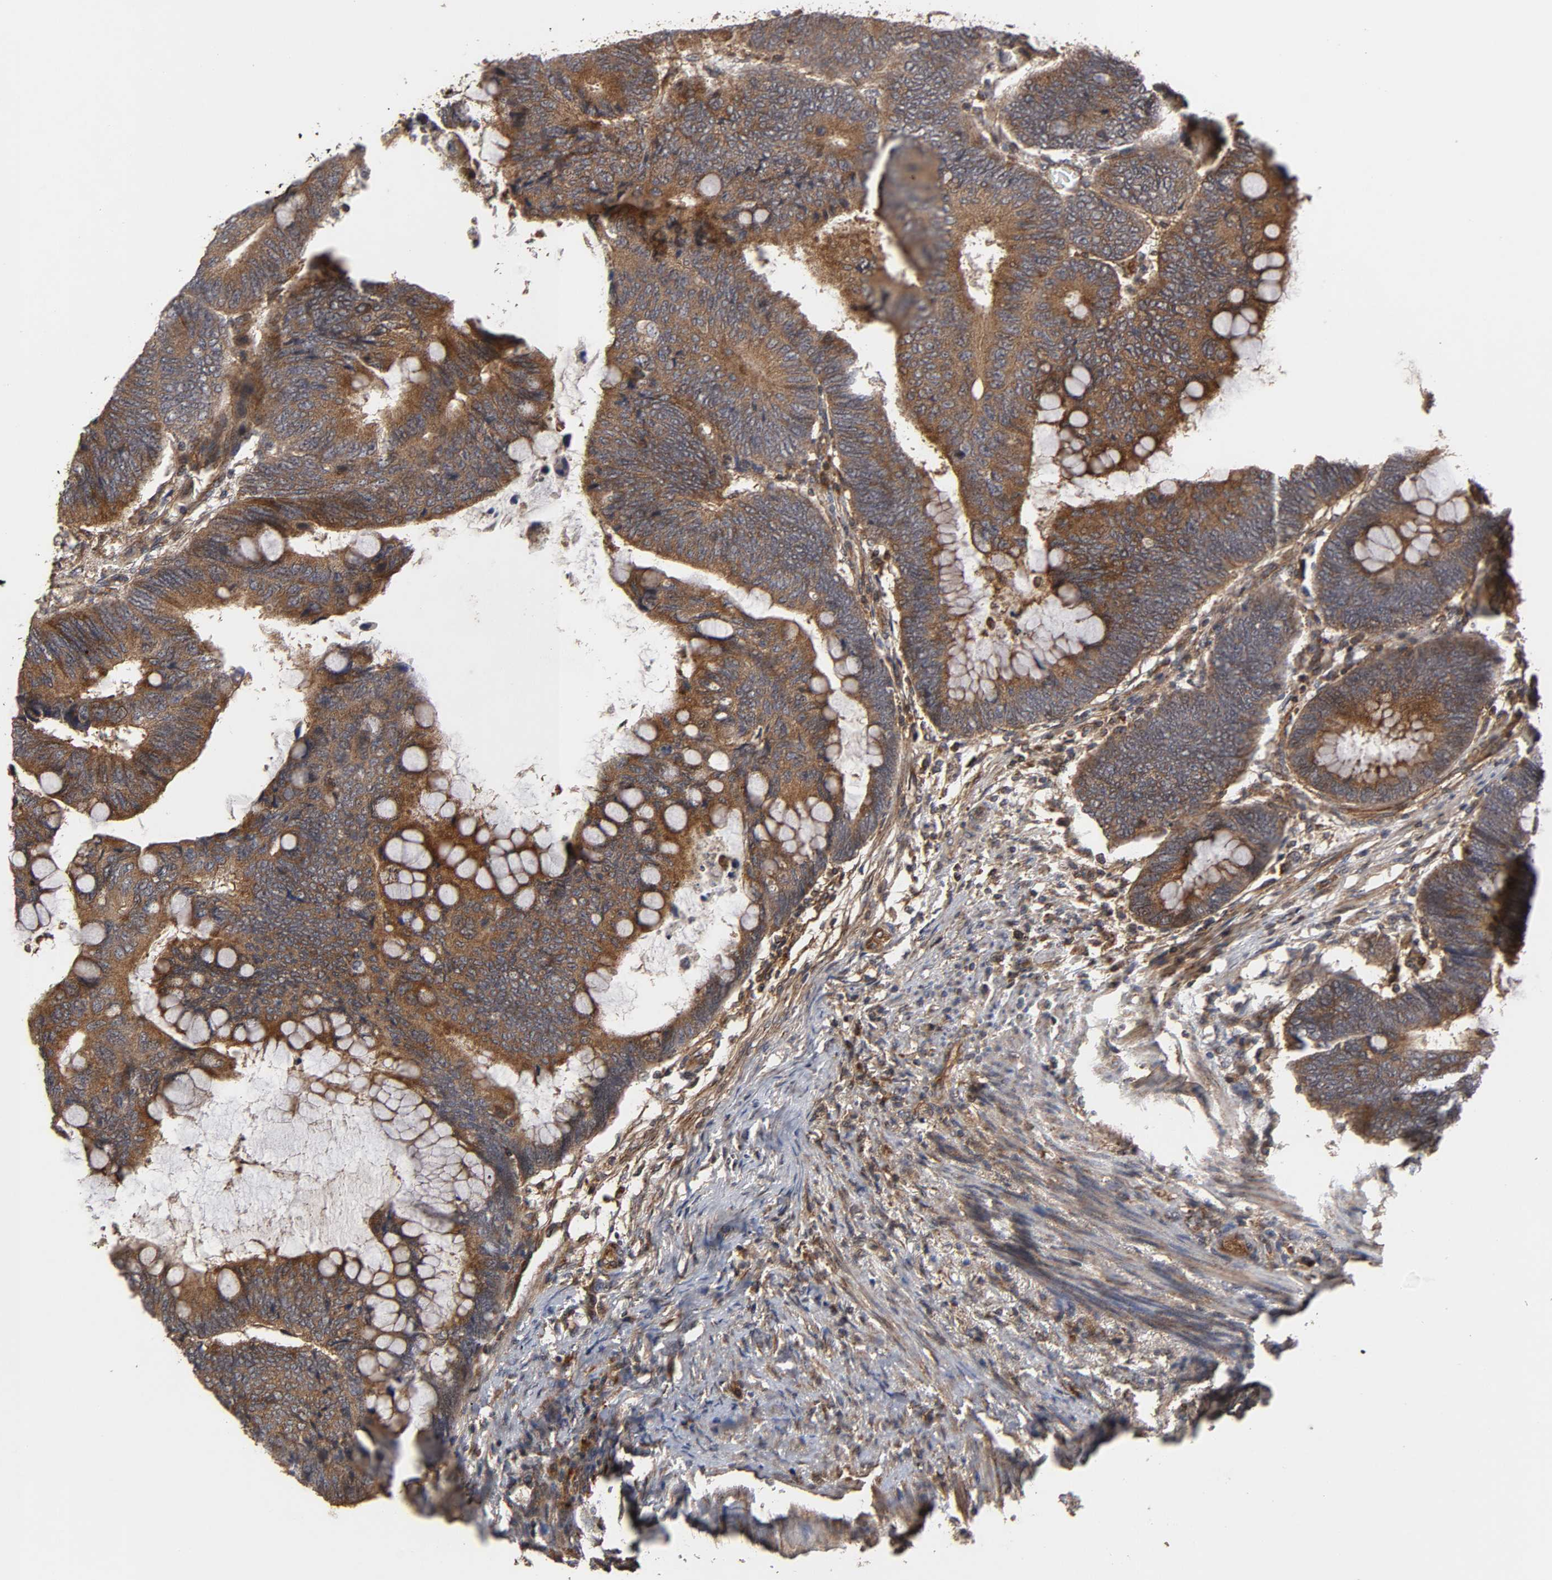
{"staining": {"intensity": "strong", "quantity": ">75%", "location": "cytoplasmic/membranous"}, "tissue": "colorectal cancer", "cell_type": "Tumor cells", "image_type": "cancer", "snomed": [{"axis": "morphology", "description": "Normal tissue, NOS"}, {"axis": "morphology", "description": "Adenocarcinoma, NOS"}, {"axis": "topography", "description": "Rectum"}, {"axis": "topography", "description": "Peripheral nerve tissue"}], "caption": "Immunohistochemistry staining of colorectal cancer (adenocarcinoma), which displays high levels of strong cytoplasmic/membranous positivity in approximately >75% of tumor cells indicating strong cytoplasmic/membranous protein expression. The staining was performed using DAB (brown) for protein detection and nuclei were counterstained in hematoxylin (blue).", "gene": "IKBKB", "patient": {"sex": "male", "age": 92}}